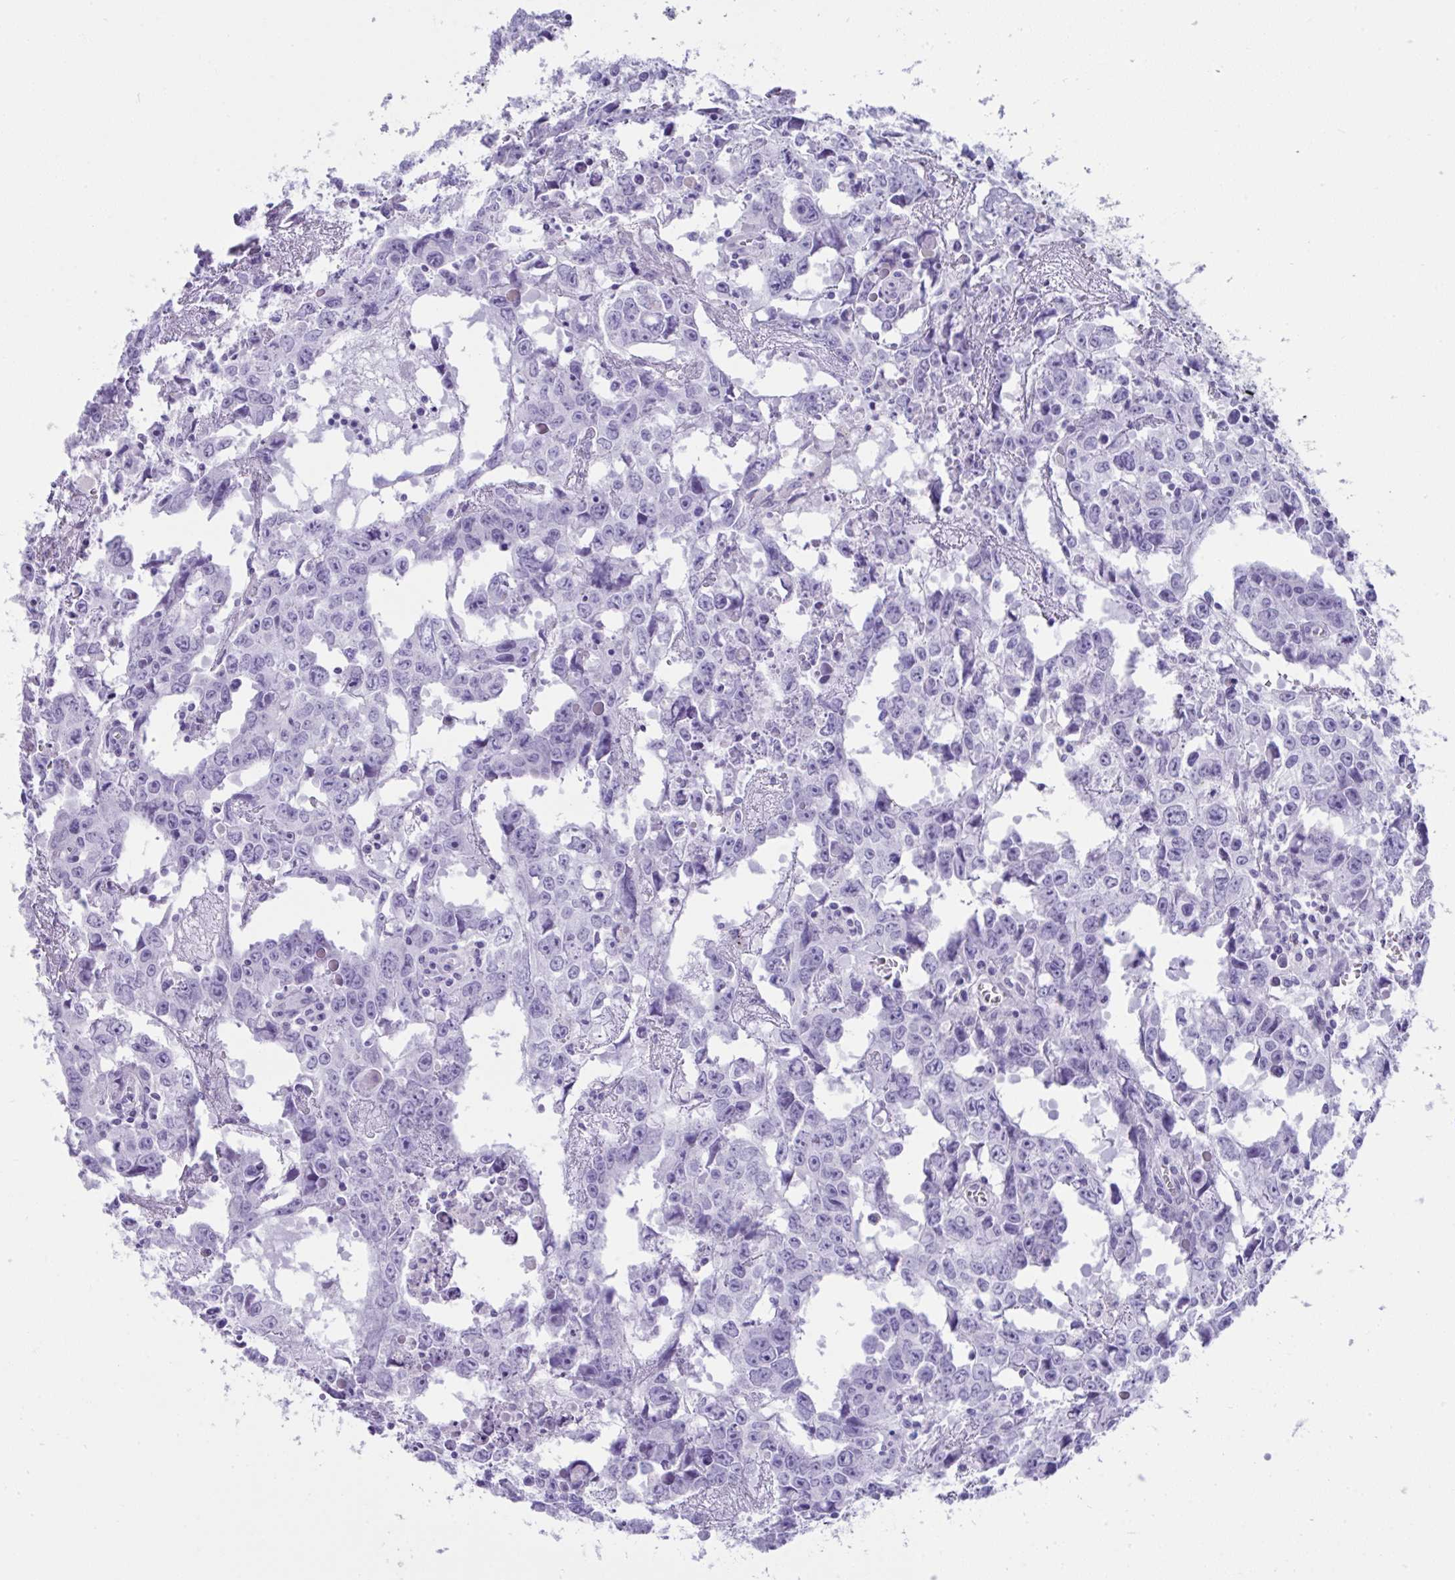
{"staining": {"intensity": "negative", "quantity": "none", "location": "none"}, "tissue": "testis cancer", "cell_type": "Tumor cells", "image_type": "cancer", "snomed": [{"axis": "morphology", "description": "Carcinoma, Embryonal, NOS"}, {"axis": "topography", "description": "Testis"}], "caption": "The photomicrograph exhibits no significant expression in tumor cells of embryonal carcinoma (testis).", "gene": "PSCA", "patient": {"sex": "male", "age": 22}}